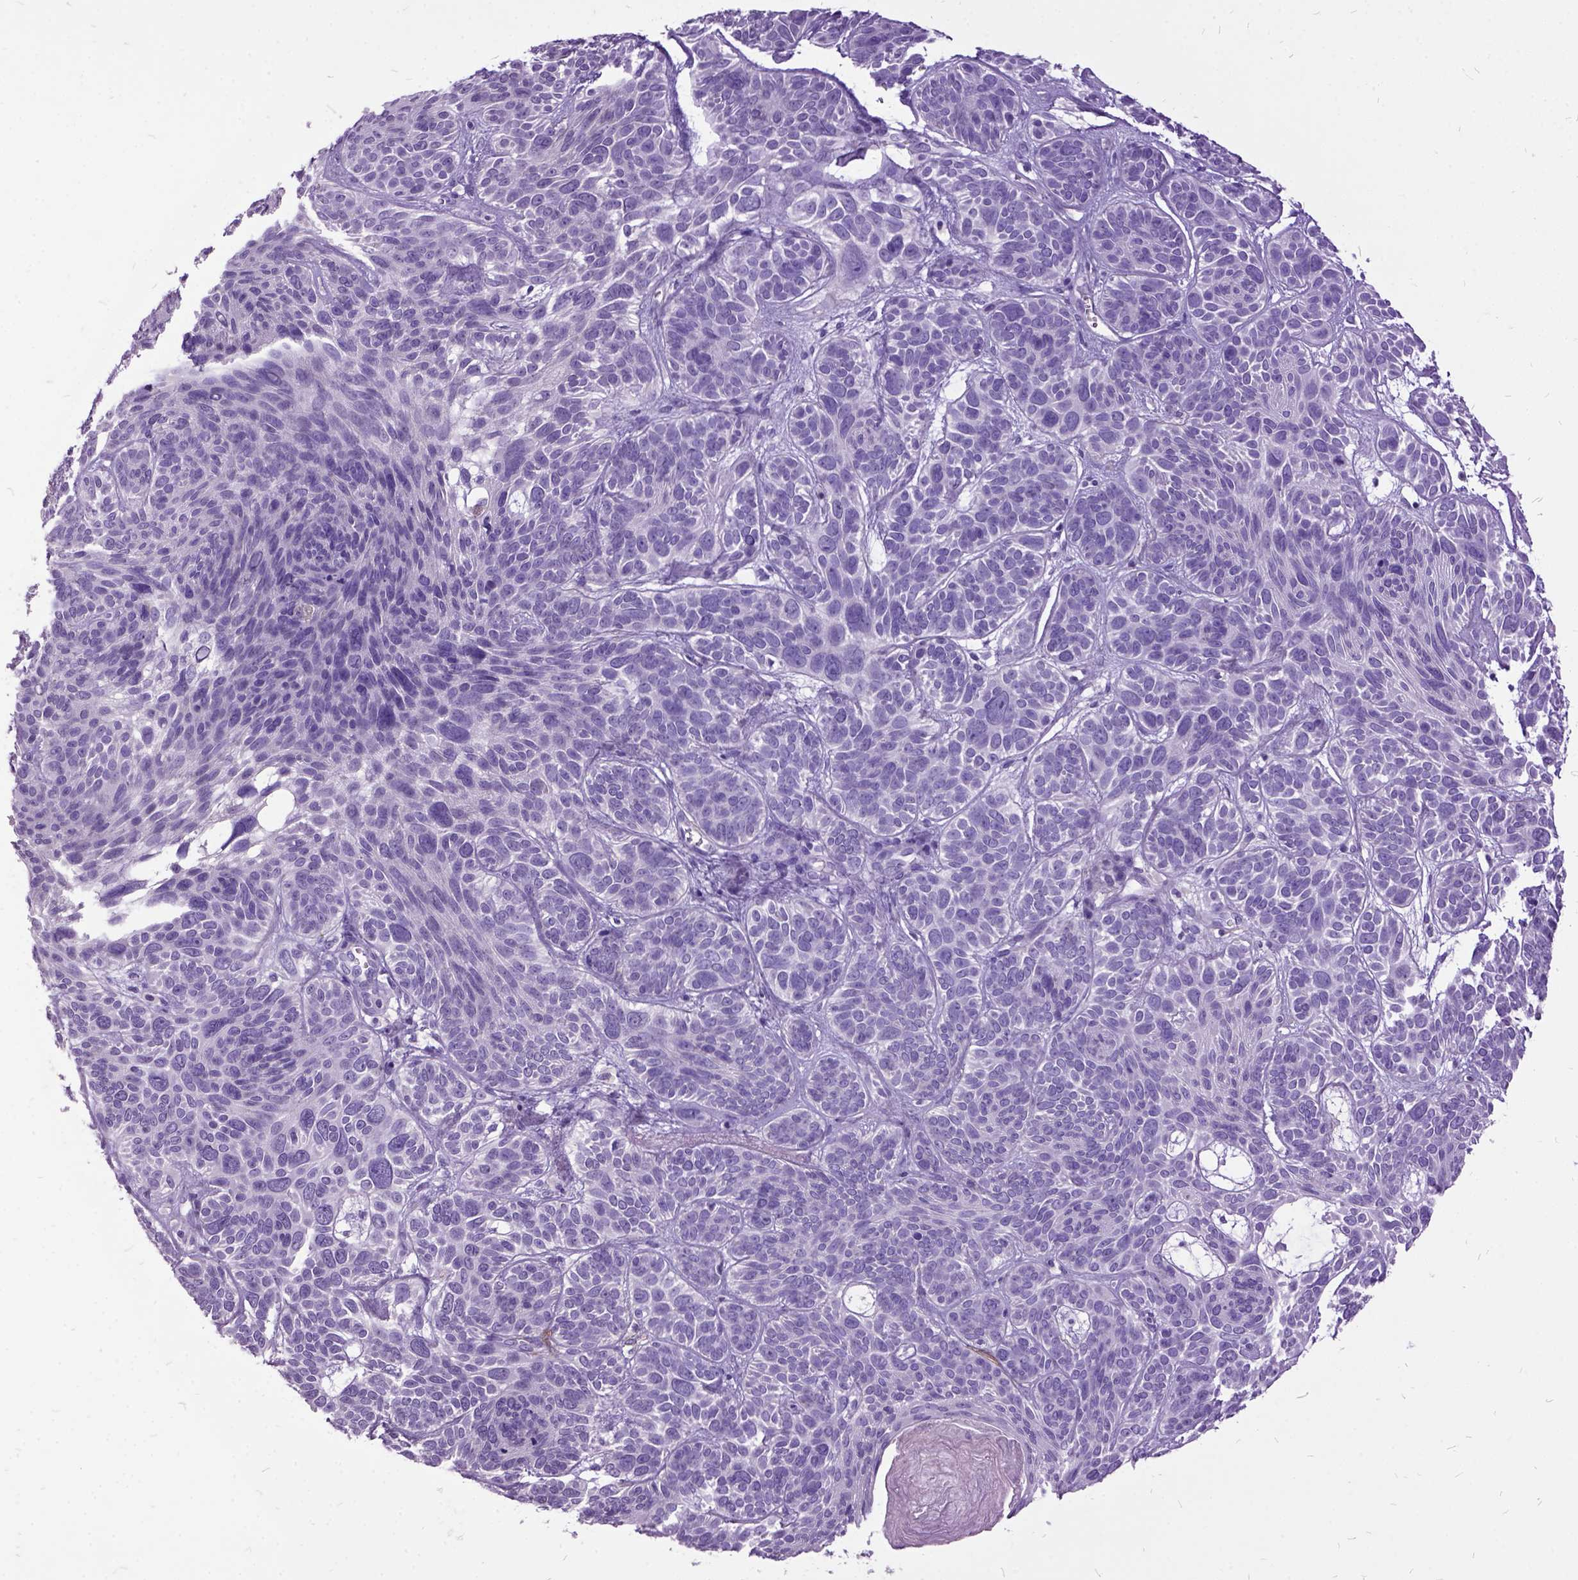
{"staining": {"intensity": "negative", "quantity": "none", "location": "none"}, "tissue": "skin cancer", "cell_type": "Tumor cells", "image_type": "cancer", "snomed": [{"axis": "morphology", "description": "Basal cell carcinoma"}, {"axis": "topography", "description": "Skin"}, {"axis": "topography", "description": "Skin of face"}], "caption": "Tumor cells show no significant protein expression in skin cancer (basal cell carcinoma).", "gene": "MME", "patient": {"sex": "male", "age": 73}}